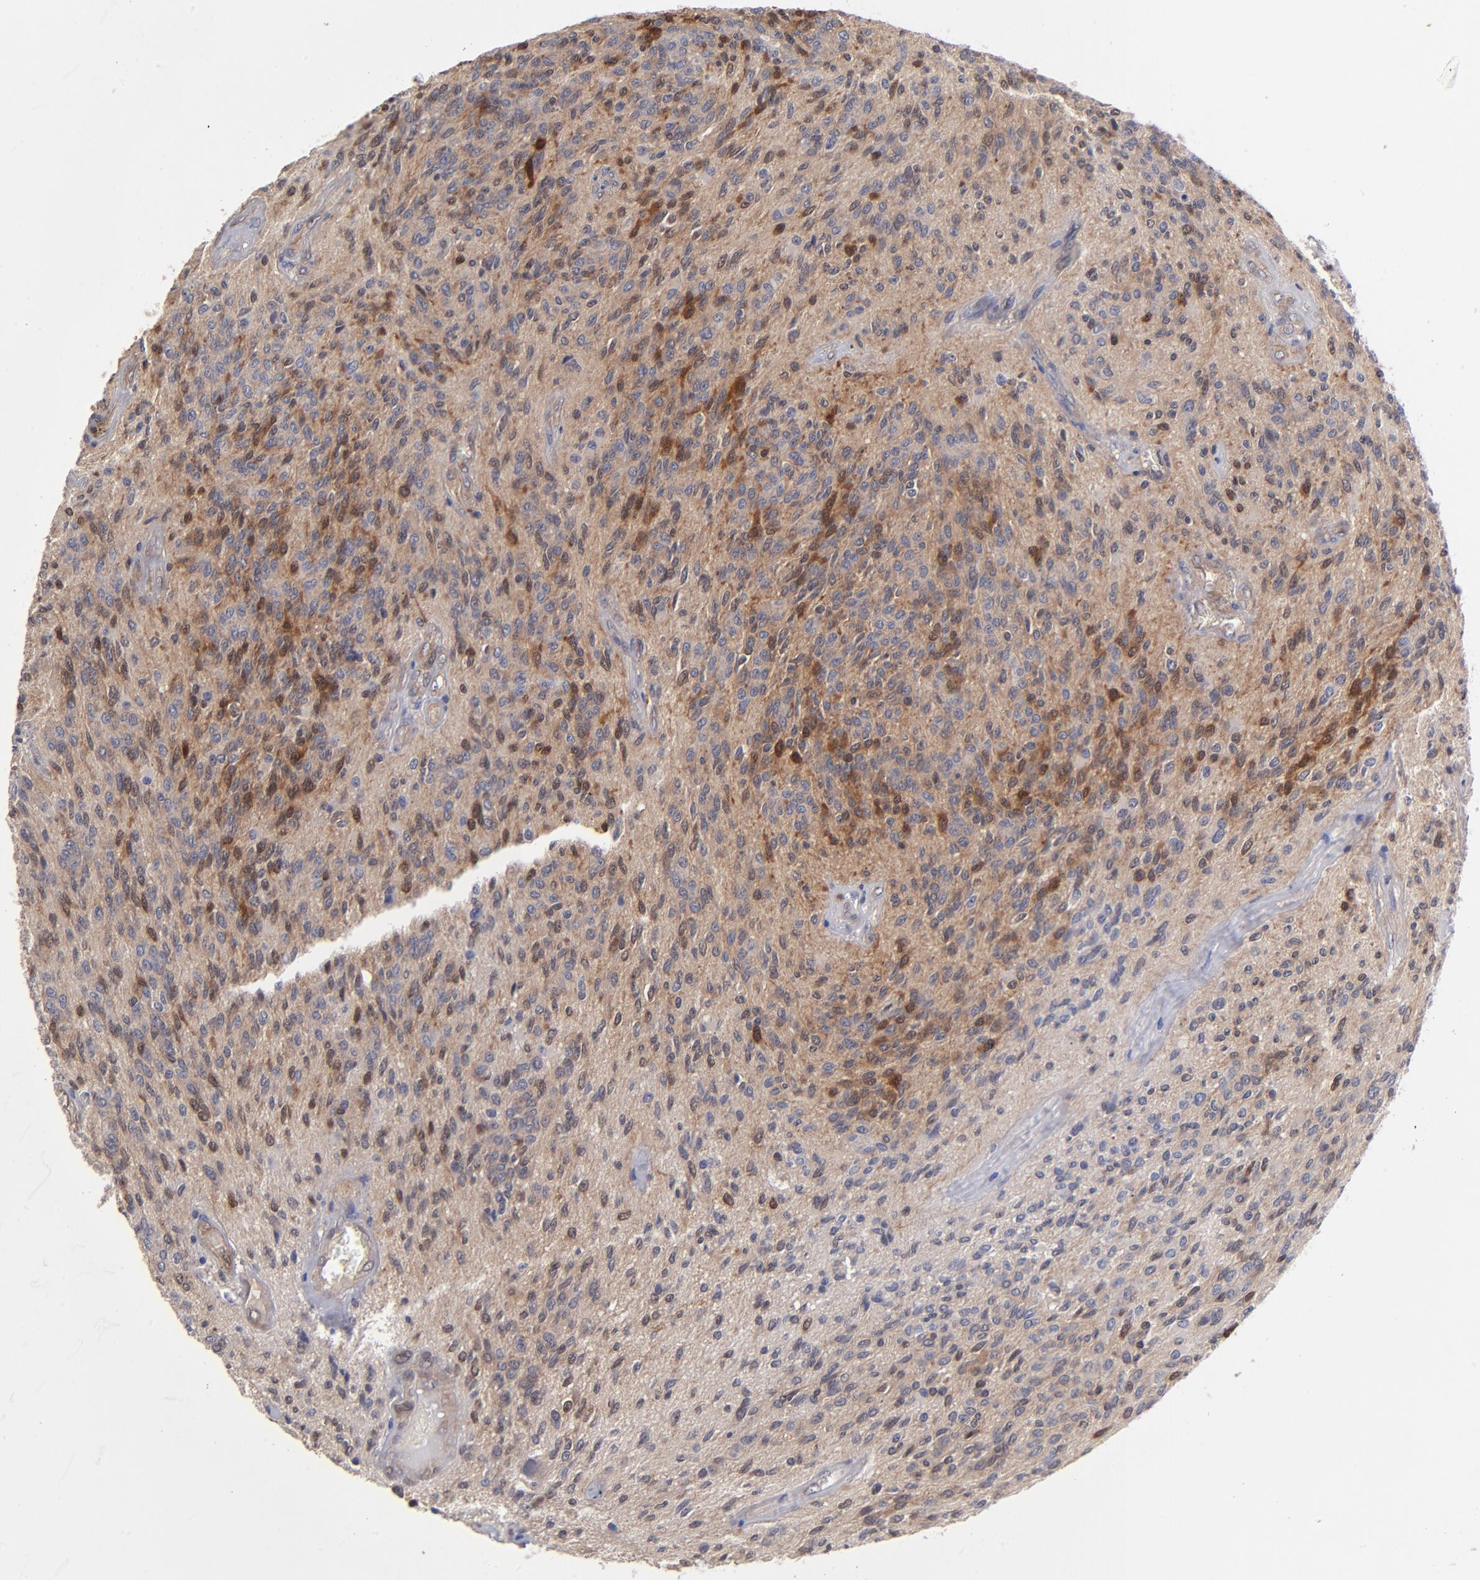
{"staining": {"intensity": "moderate", "quantity": "<25%", "location": "nuclear"}, "tissue": "glioma", "cell_type": "Tumor cells", "image_type": "cancer", "snomed": [{"axis": "morphology", "description": "Glioma, malignant, Low grade"}, {"axis": "topography", "description": "Brain"}], "caption": "Malignant glioma (low-grade) stained with a brown dye exhibits moderate nuclear positive positivity in about <25% of tumor cells.", "gene": "DCTPP1", "patient": {"sex": "female", "age": 15}}